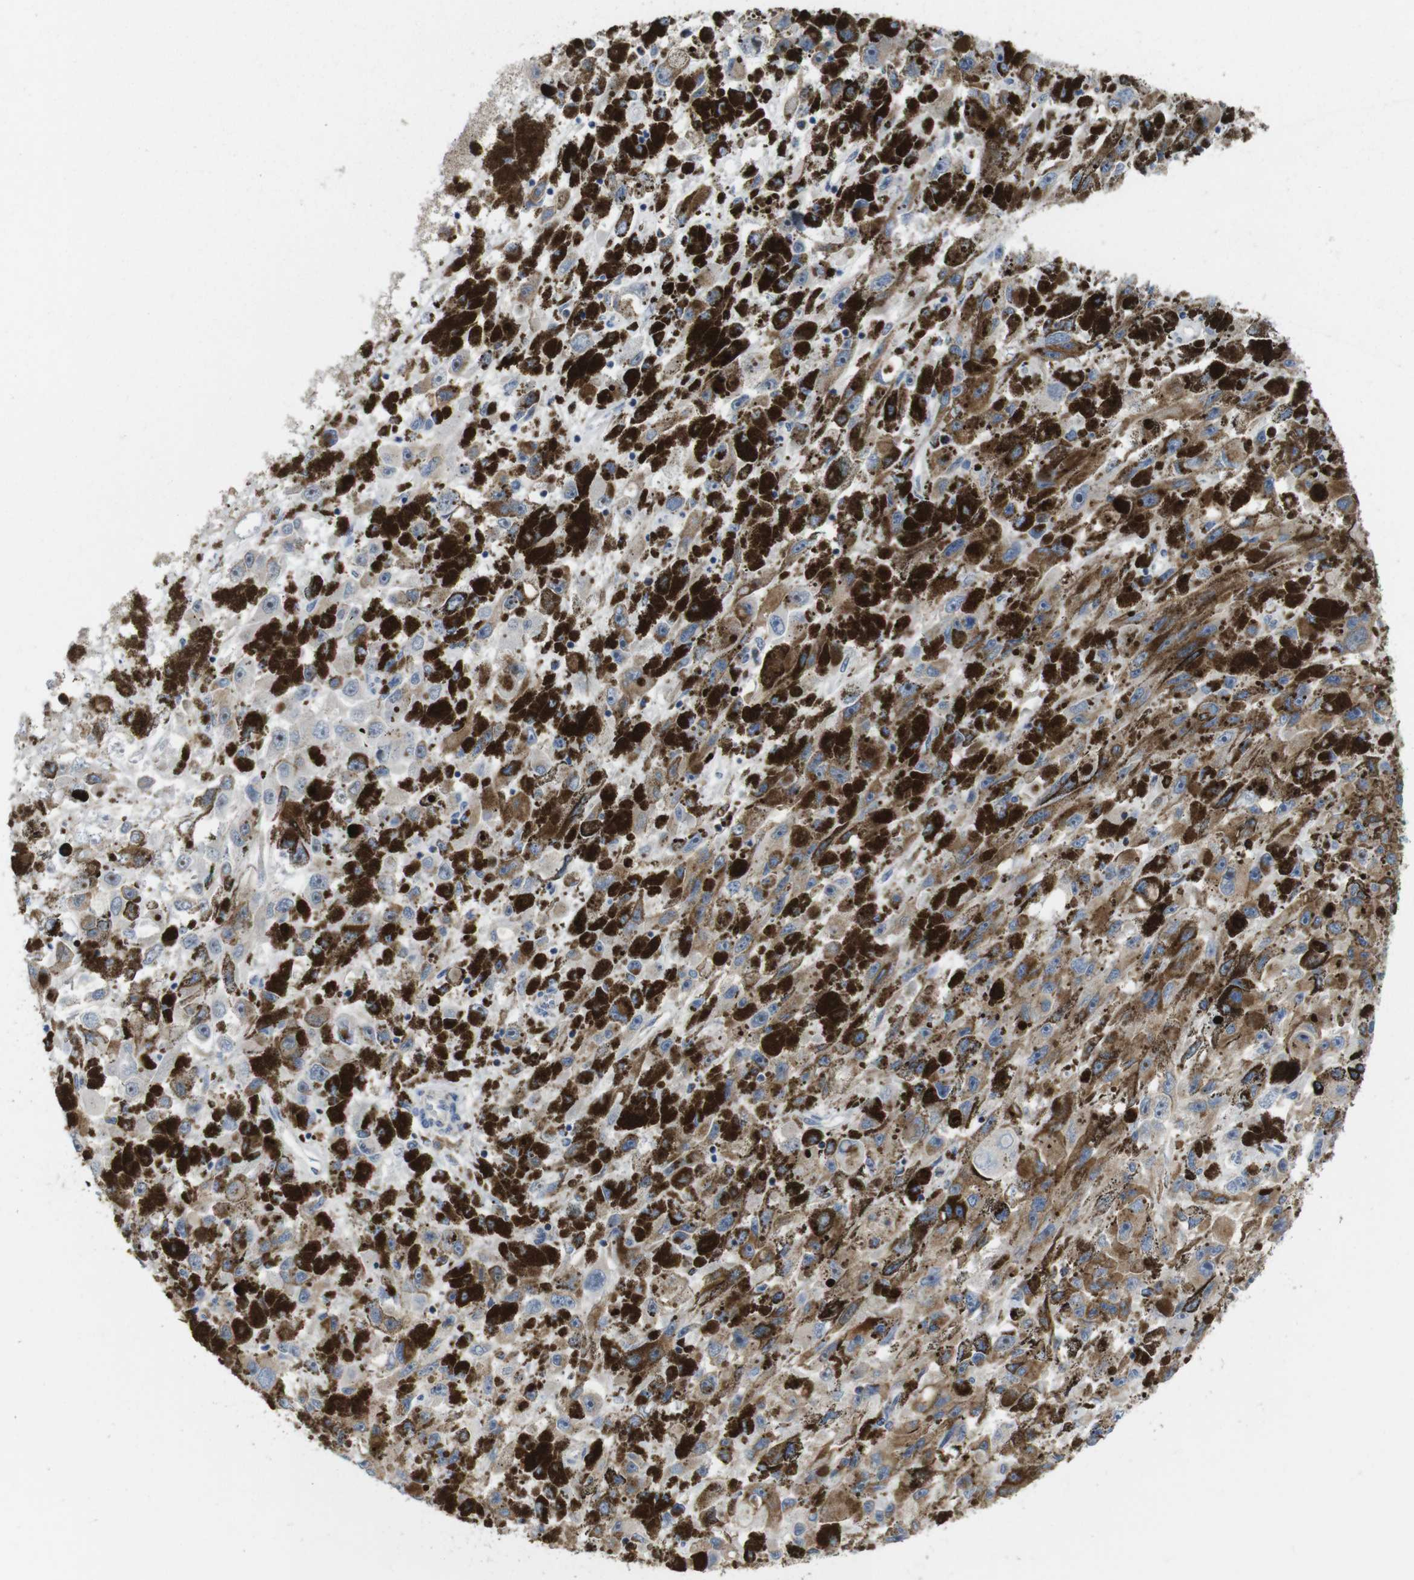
{"staining": {"intensity": "moderate", "quantity": ">75%", "location": "cytoplasmic/membranous"}, "tissue": "melanoma", "cell_type": "Tumor cells", "image_type": "cancer", "snomed": [{"axis": "morphology", "description": "Malignant melanoma, NOS"}, {"axis": "topography", "description": "Skin"}], "caption": "The photomicrograph shows a brown stain indicating the presence of a protein in the cytoplasmic/membranous of tumor cells in melanoma.", "gene": "TMEM192", "patient": {"sex": "female", "age": 104}}